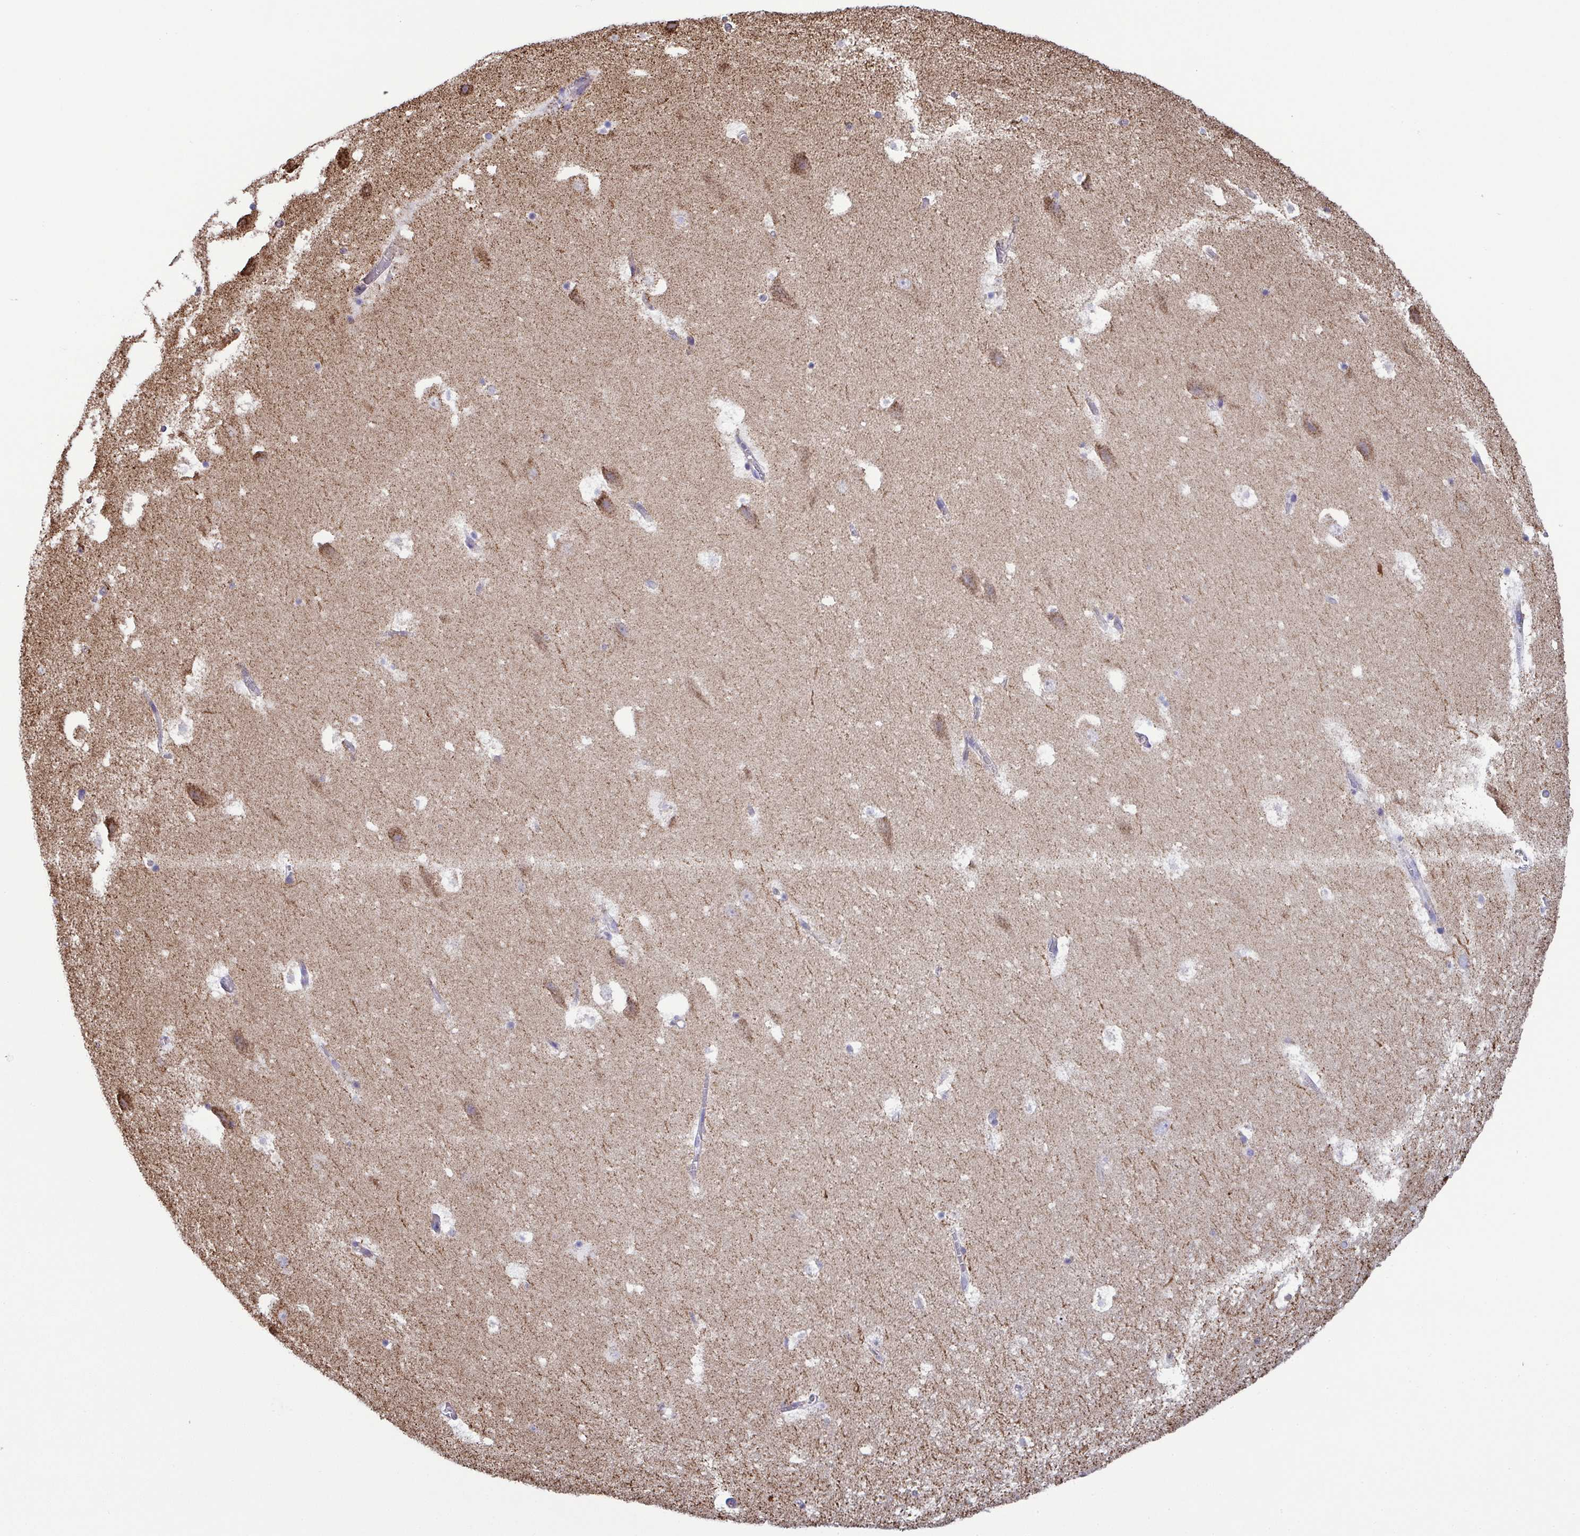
{"staining": {"intensity": "negative", "quantity": "none", "location": "none"}, "tissue": "hippocampus", "cell_type": "Glial cells", "image_type": "normal", "snomed": [{"axis": "morphology", "description": "Normal tissue, NOS"}, {"axis": "topography", "description": "Hippocampus"}], "caption": "High power microscopy micrograph of an immunohistochemistry photomicrograph of unremarkable hippocampus, revealing no significant expression in glial cells.", "gene": "CSDE1", "patient": {"sex": "female", "age": 42}}